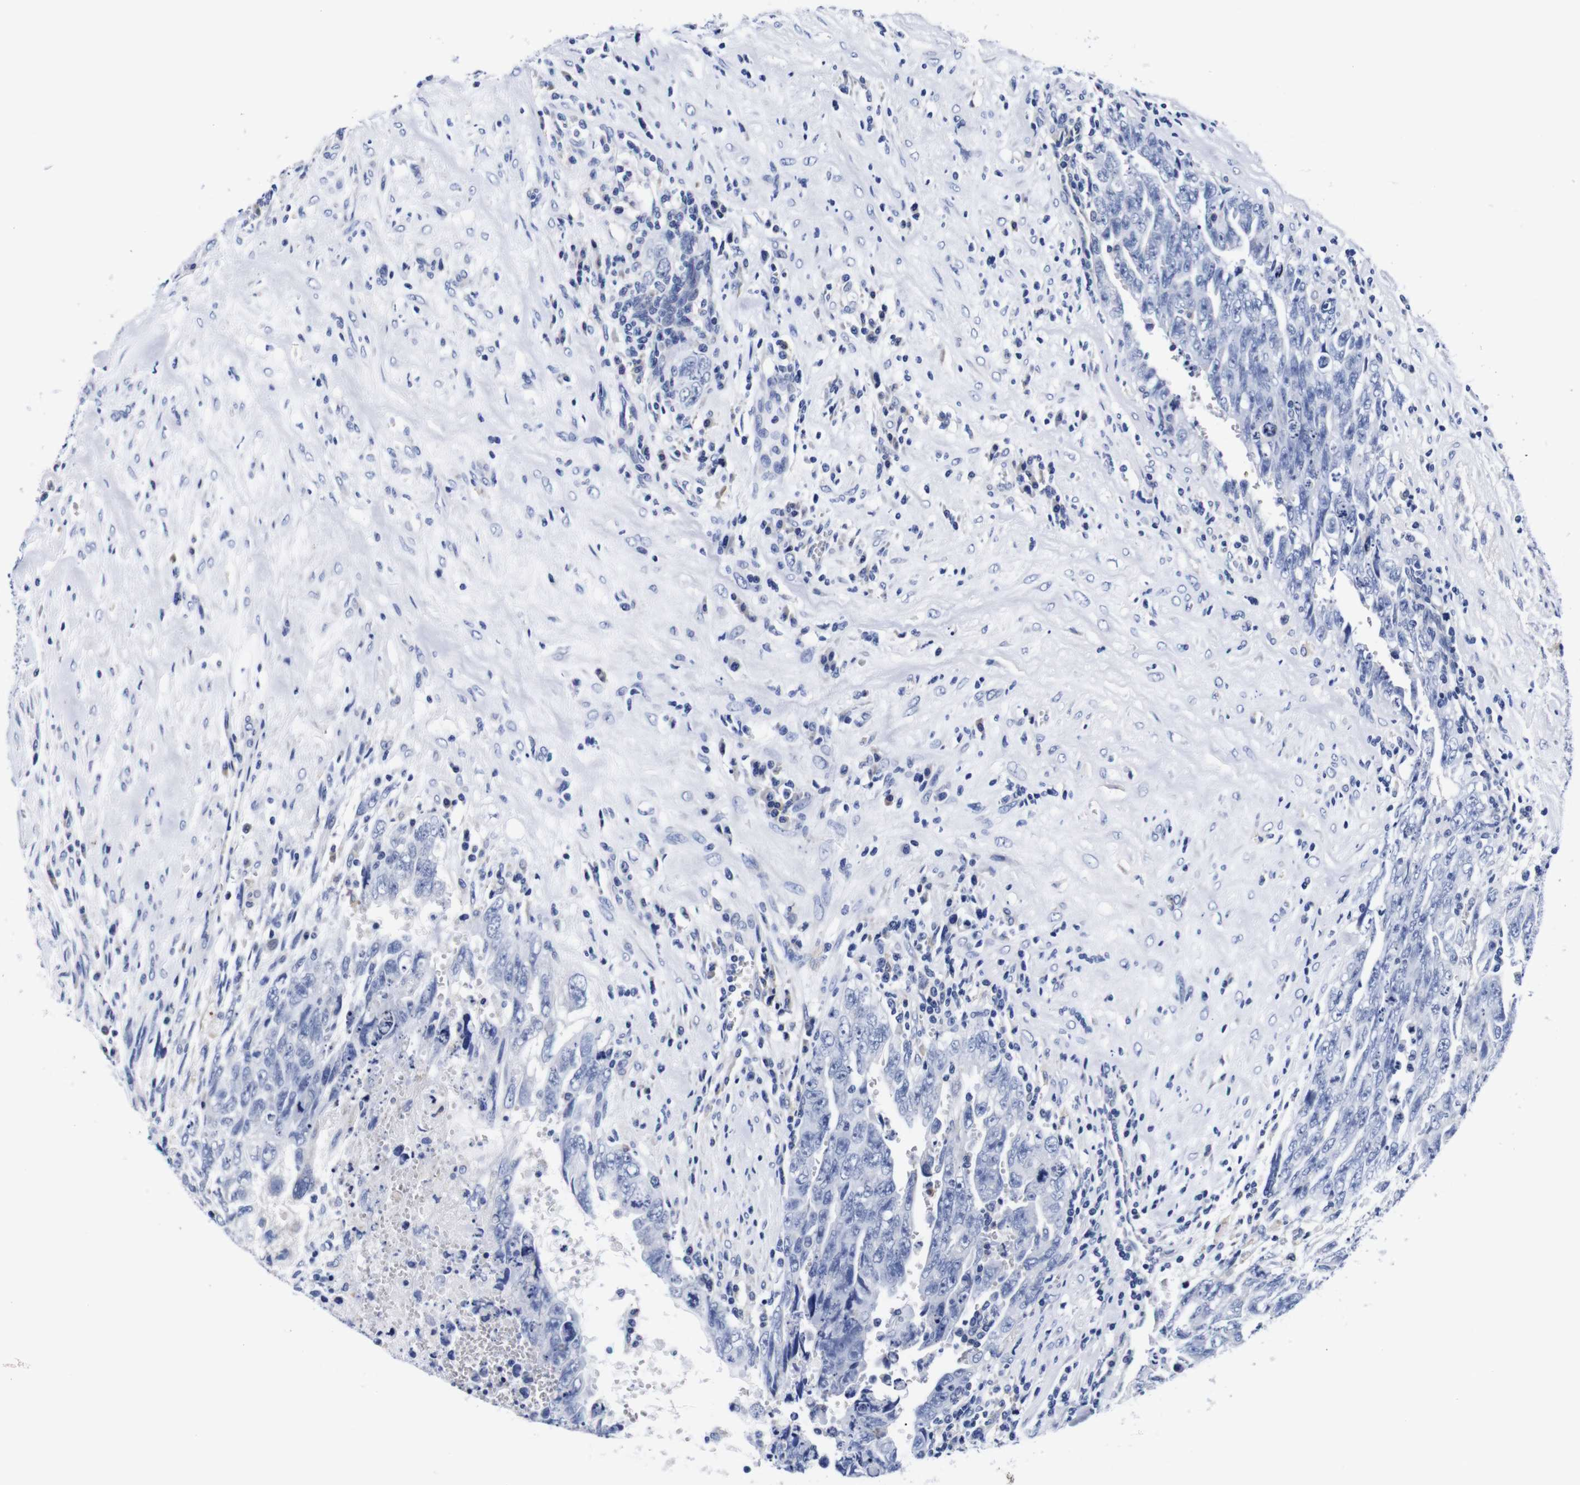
{"staining": {"intensity": "negative", "quantity": "none", "location": "none"}, "tissue": "testis cancer", "cell_type": "Tumor cells", "image_type": "cancer", "snomed": [{"axis": "morphology", "description": "Carcinoma, Embryonal, NOS"}, {"axis": "topography", "description": "Testis"}], "caption": "Immunohistochemistry (IHC) histopathology image of human testis cancer (embryonal carcinoma) stained for a protein (brown), which reveals no staining in tumor cells.", "gene": "CLEC4G", "patient": {"sex": "male", "age": 28}}